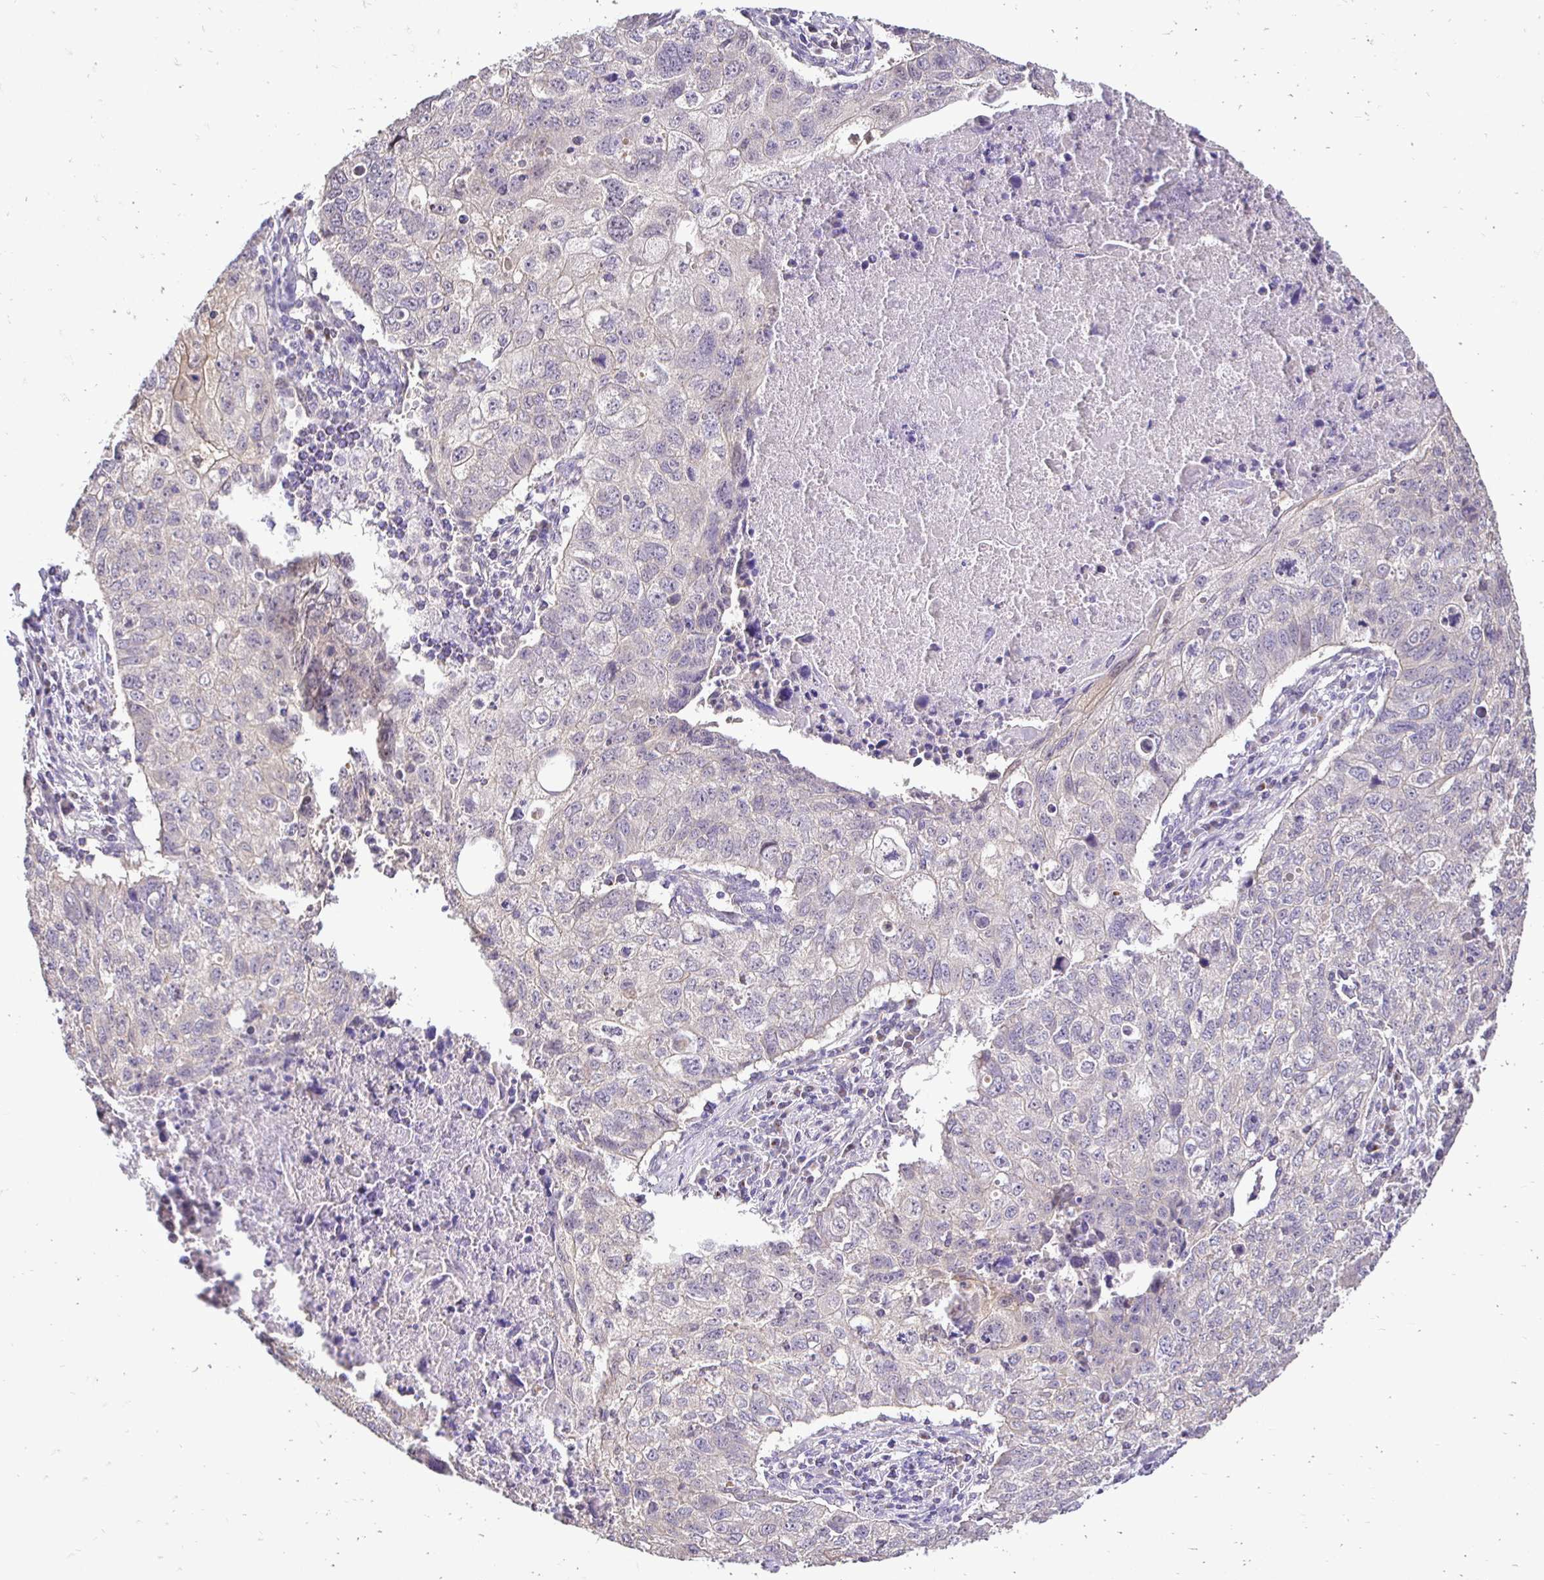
{"staining": {"intensity": "negative", "quantity": "none", "location": "none"}, "tissue": "lung cancer", "cell_type": "Tumor cells", "image_type": "cancer", "snomed": [{"axis": "morphology", "description": "Normal morphology"}, {"axis": "morphology", "description": "Aneuploidy"}, {"axis": "morphology", "description": "Squamous cell carcinoma, NOS"}, {"axis": "topography", "description": "Lymph node"}, {"axis": "topography", "description": "Lung"}], "caption": "Image shows no protein positivity in tumor cells of aneuploidy (lung) tissue.", "gene": "SLC9A1", "patient": {"sex": "female", "age": 76}}